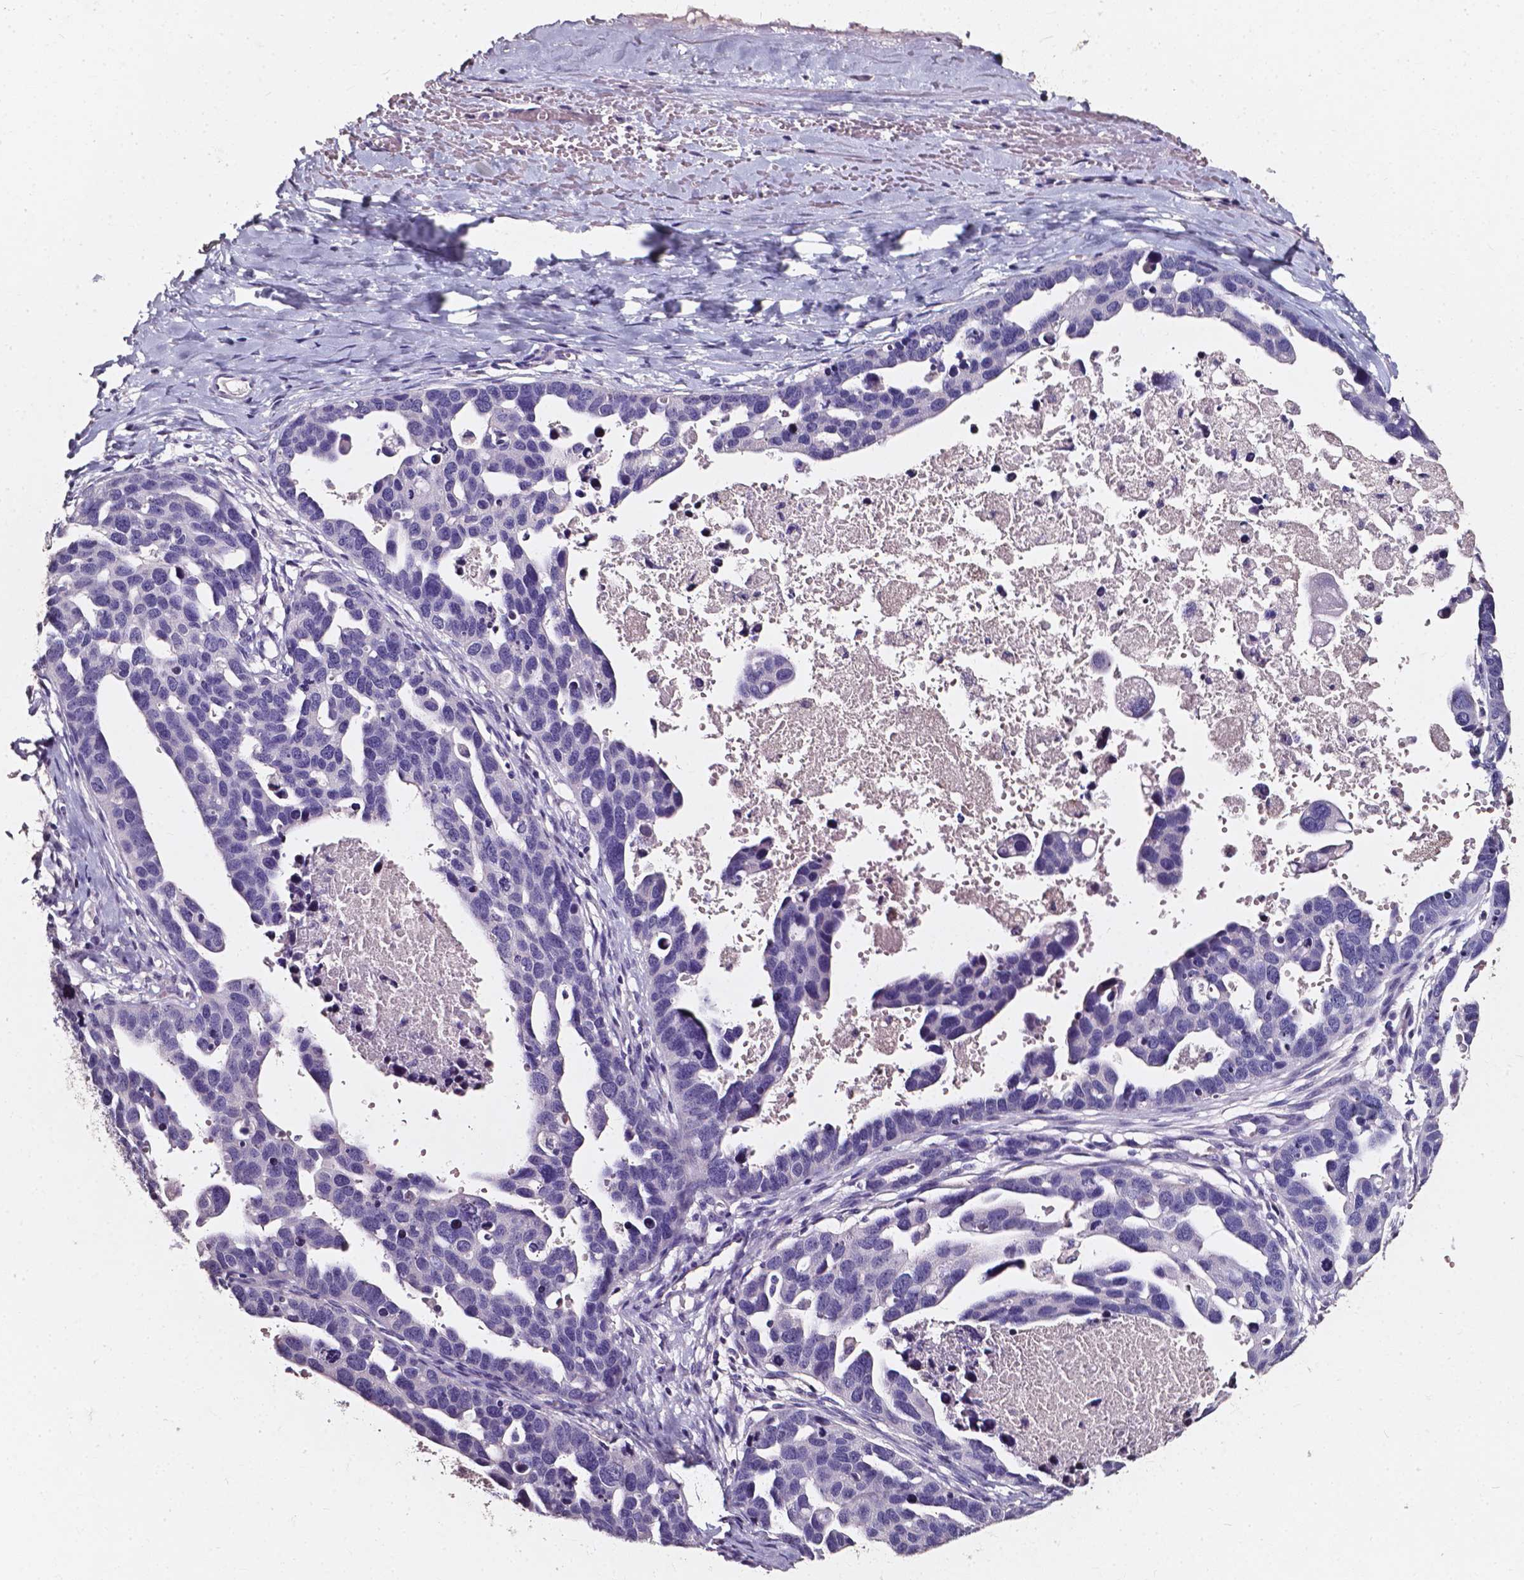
{"staining": {"intensity": "negative", "quantity": "none", "location": "none"}, "tissue": "ovarian cancer", "cell_type": "Tumor cells", "image_type": "cancer", "snomed": [{"axis": "morphology", "description": "Cystadenocarcinoma, serous, NOS"}, {"axis": "topography", "description": "Ovary"}], "caption": "Tumor cells show no significant protein expression in ovarian cancer (serous cystadenocarcinoma). The staining was performed using DAB to visualize the protein expression in brown, while the nuclei were stained in blue with hematoxylin (Magnification: 20x).", "gene": "AKR1B10", "patient": {"sex": "female", "age": 54}}